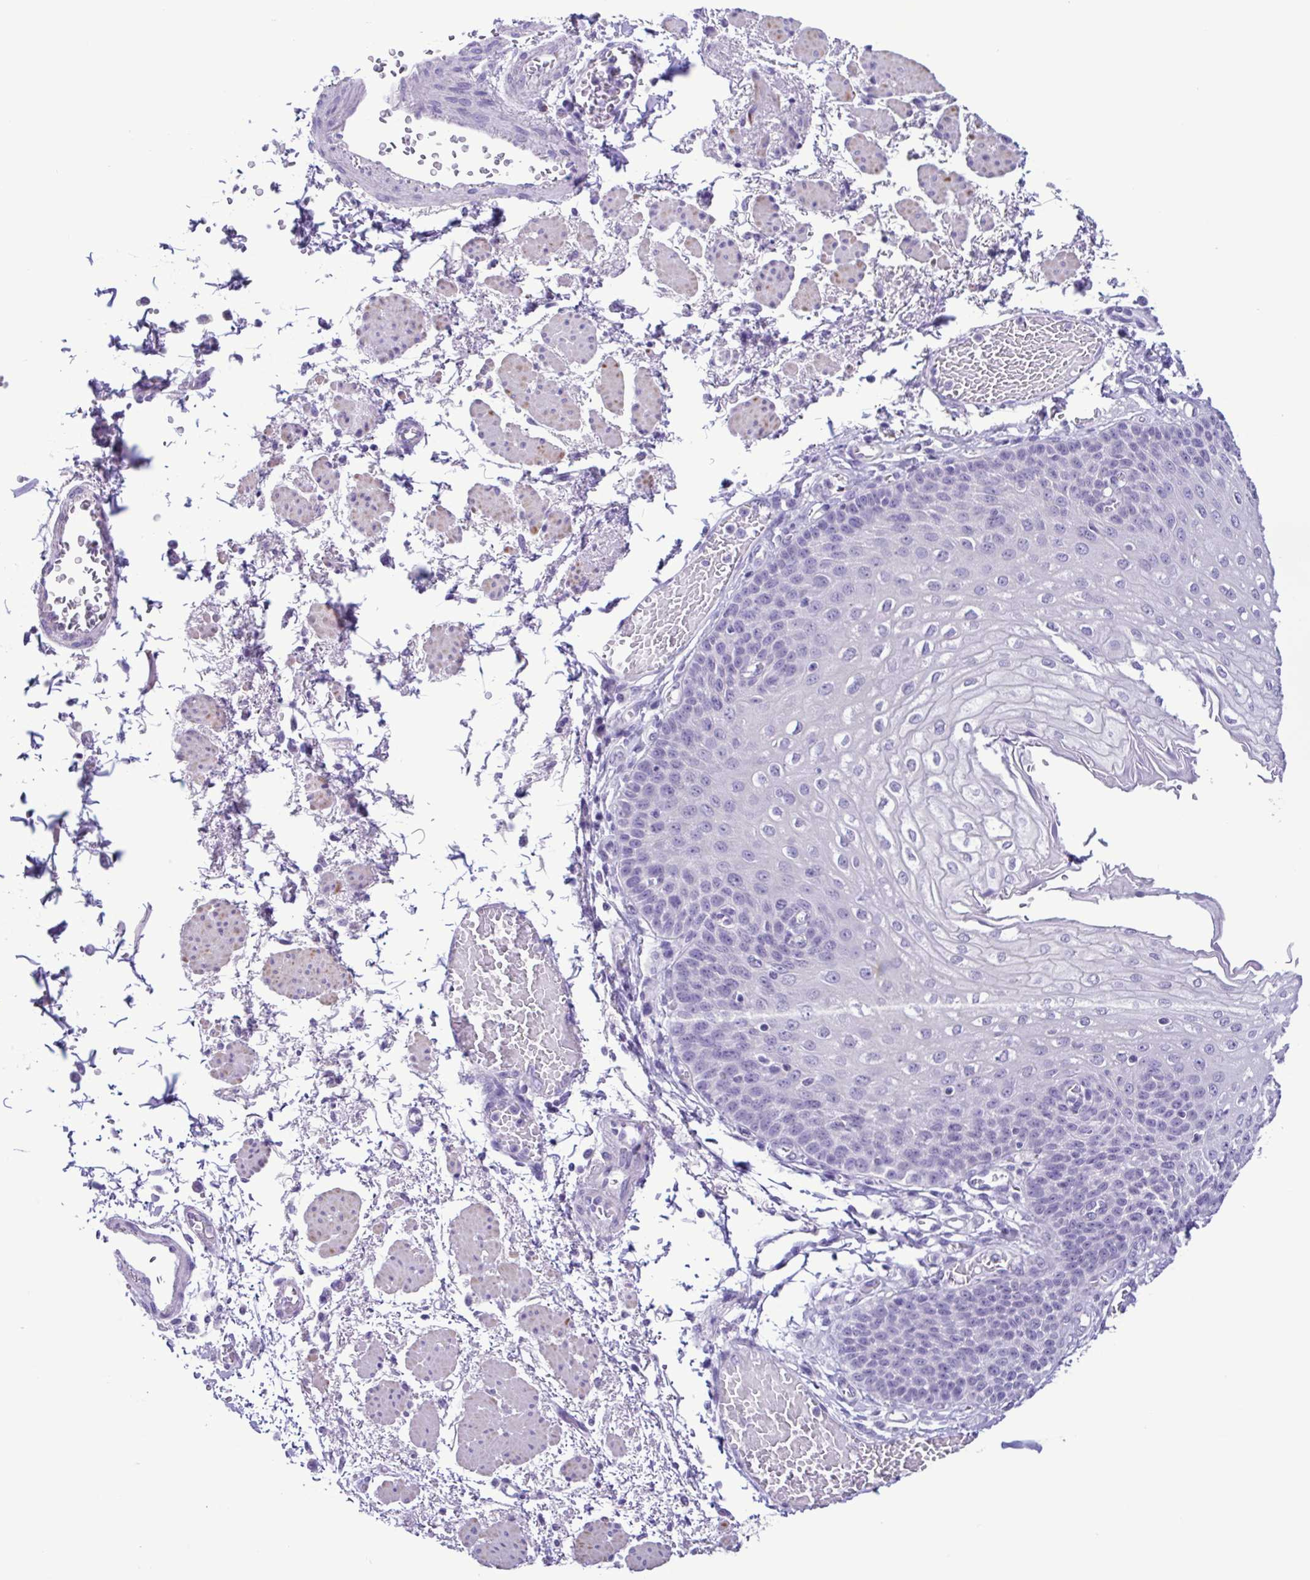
{"staining": {"intensity": "negative", "quantity": "none", "location": "none"}, "tissue": "esophagus", "cell_type": "Squamous epithelial cells", "image_type": "normal", "snomed": [{"axis": "morphology", "description": "Normal tissue, NOS"}, {"axis": "morphology", "description": "Adenocarcinoma, NOS"}, {"axis": "topography", "description": "Esophagus"}], "caption": "Squamous epithelial cells show no significant protein positivity in benign esophagus.", "gene": "CBY2", "patient": {"sex": "male", "age": 81}}